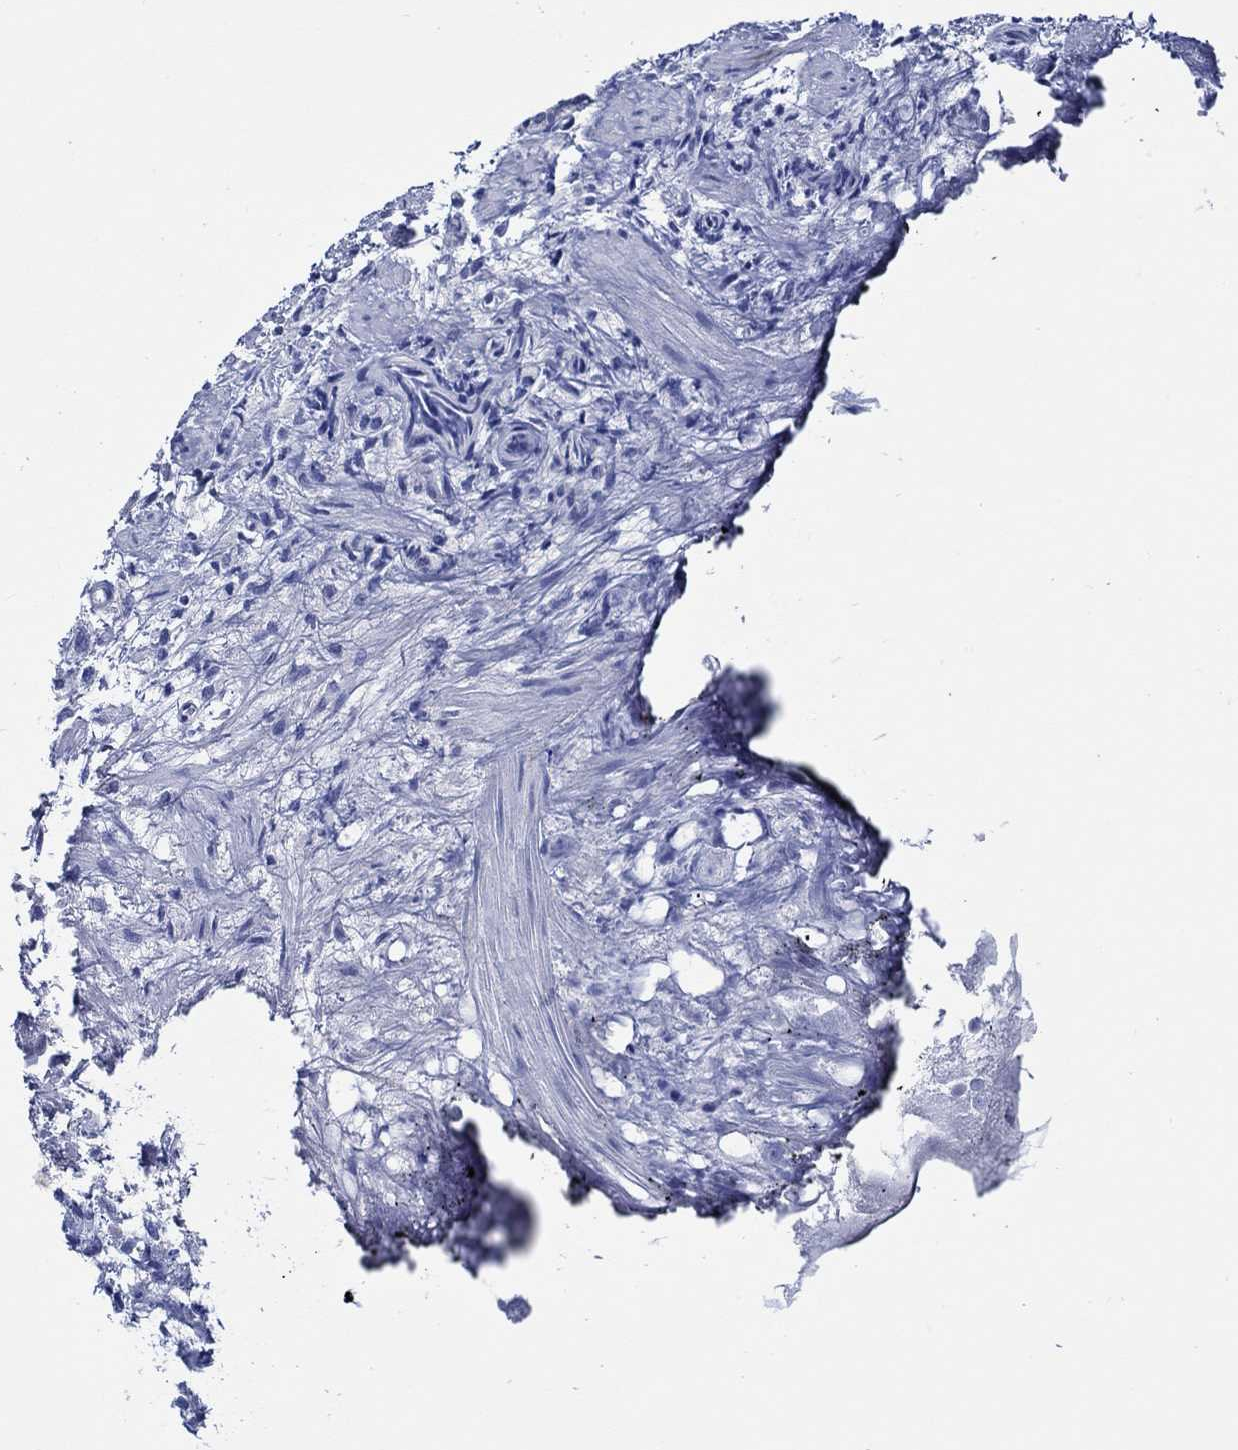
{"staining": {"intensity": "negative", "quantity": "none", "location": "none"}, "tissue": "prostate cancer", "cell_type": "Tumor cells", "image_type": "cancer", "snomed": [{"axis": "morphology", "description": "Adenocarcinoma, High grade"}, {"axis": "topography", "description": "Prostate"}], "caption": "Human prostate cancer (adenocarcinoma (high-grade)) stained for a protein using immunohistochemistry demonstrates no expression in tumor cells.", "gene": "C8orf48", "patient": {"sex": "male", "age": 53}}